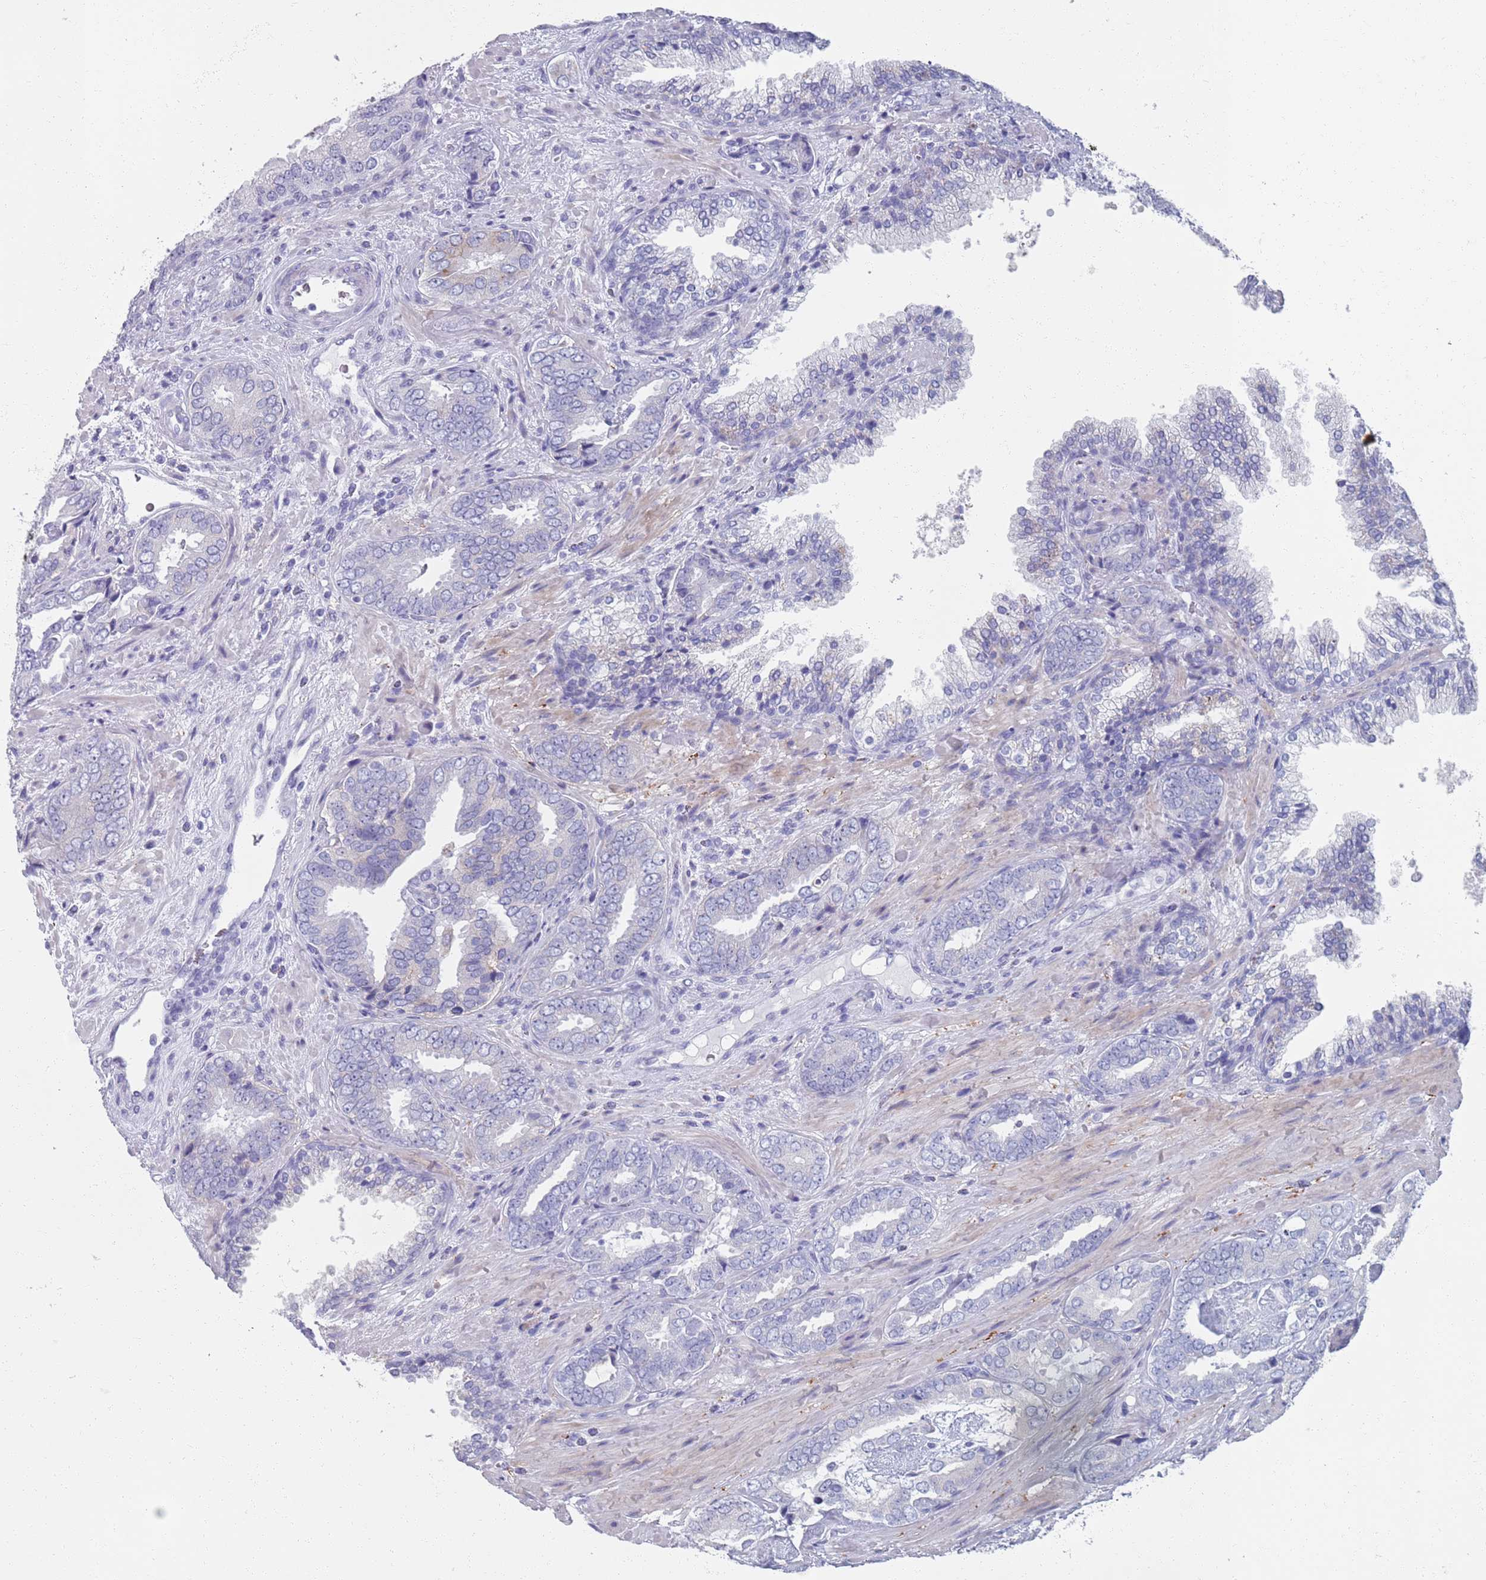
{"staining": {"intensity": "negative", "quantity": "none", "location": "none"}, "tissue": "prostate cancer", "cell_type": "Tumor cells", "image_type": "cancer", "snomed": [{"axis": "morphology", "description": "Adenocarcinoma, High grade"}, {"axis": "topography", "description": "Prostate"}], "caption": "This histopathology image is of prostate adenocarcinoma (high-grade) stained with immunohistochemistry (IHC) to label a protein in brown with the nuclei are counter-stained blue. There is no positivity in tumor cells. The staining is performed using DAB (3,3'-diaminobenzidine) brown chromogen with nuclei counter-stained in using hematoxylin.", "gene": "PLOD1", "patient": {"sex": "male", "age": 71}}